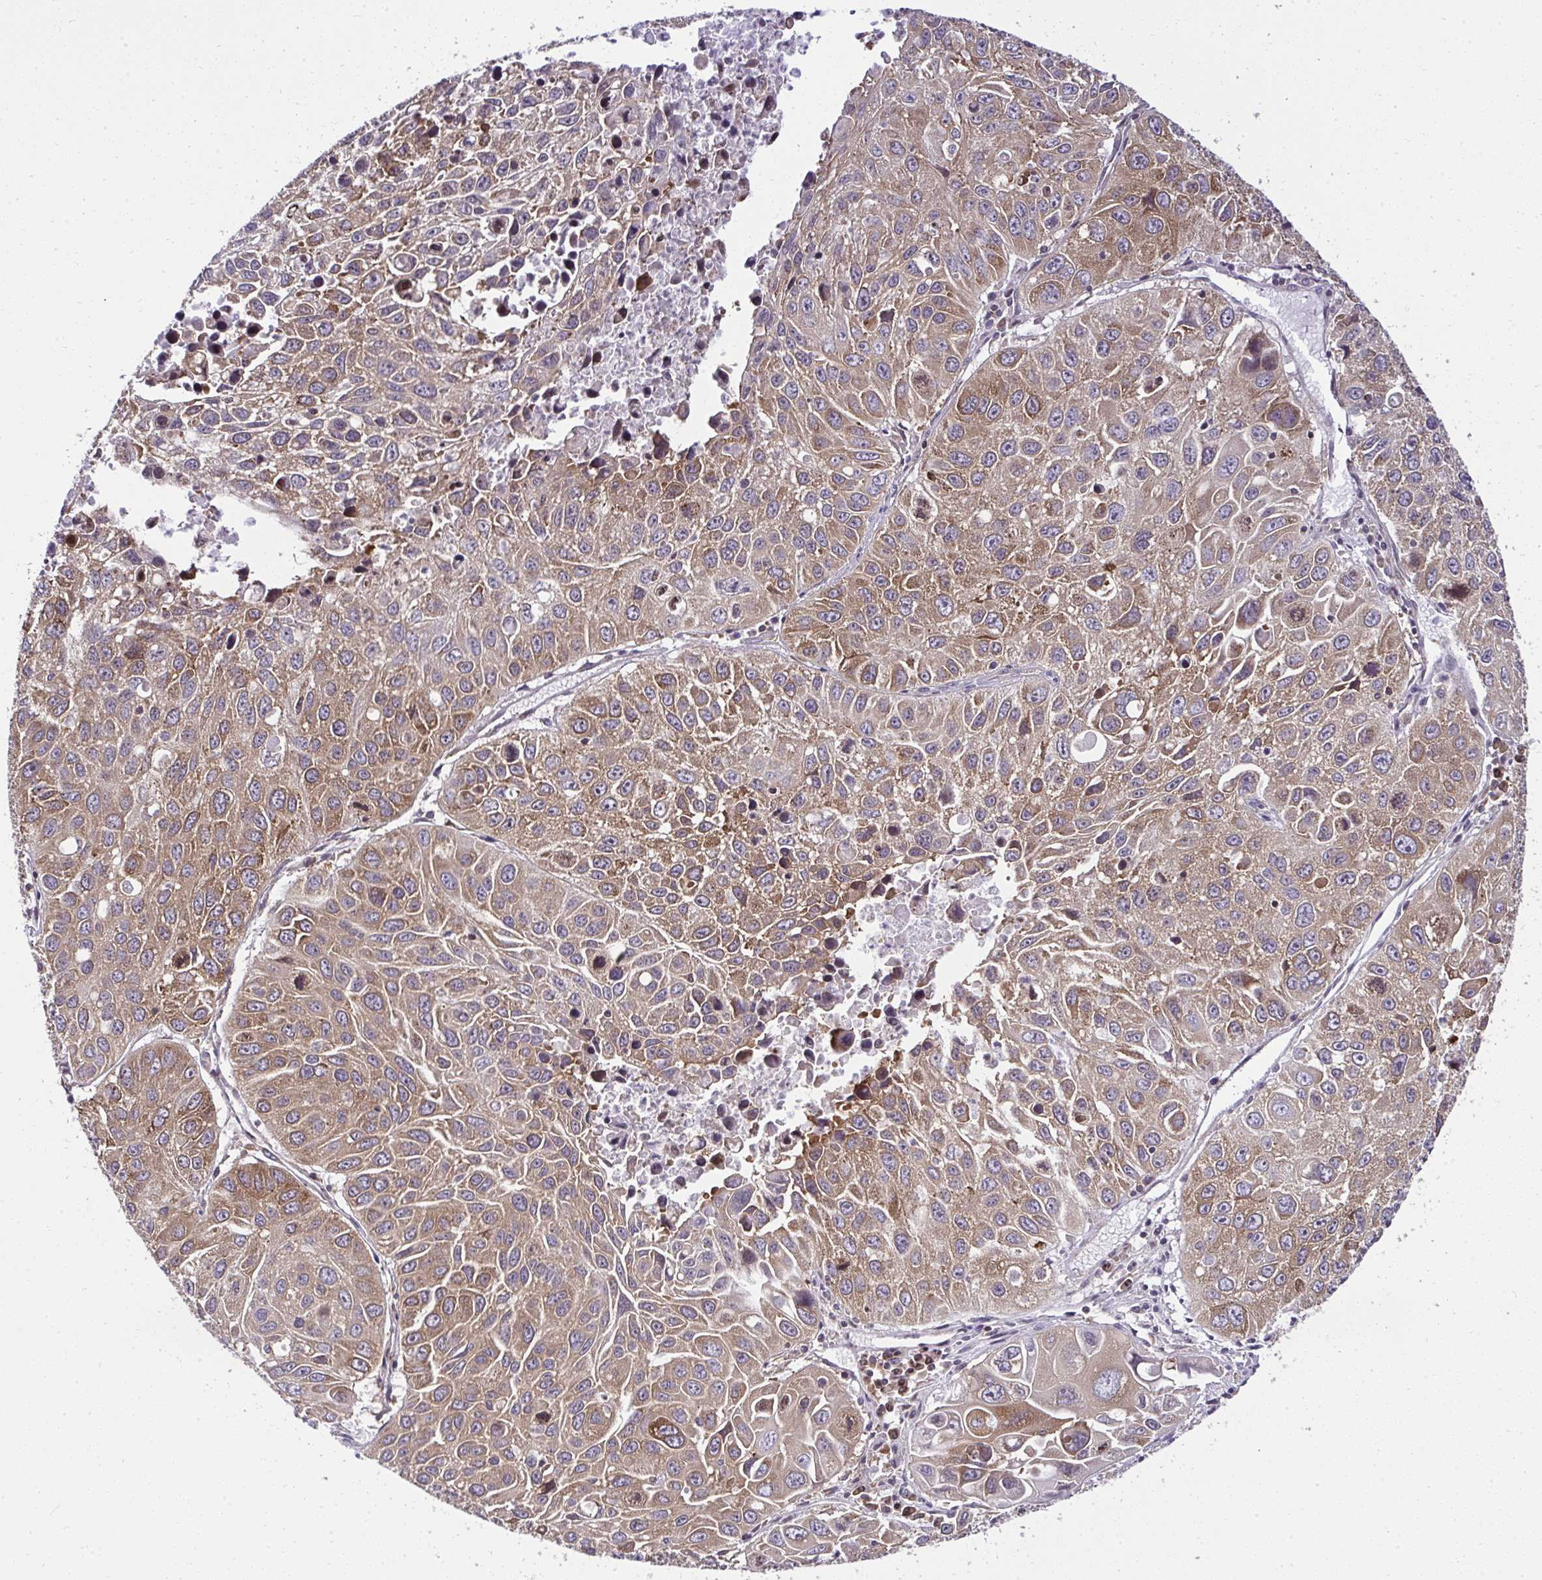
{"staining": {"intensity": "moderate", "quantity": ">75%", "location": "cytoplasmic/membranous"}, "tissue": "lung cancer", "cell_type": "Tumor cells", "image_type": "cancer", "snomed": [{"axis": "morphology", "description": "Squamous cell carcinoma, NOS"}, {"axis": "topography", "description": "Lung"}], "caption": "Squamous cell carcinoma (lung) stained with IHC exhibits moderate cytoplasmic/membranous staining in about >75% of tumor cells. (DAB = brown stain, brightfield microscopy at high magnification).", "gene": "RPS7", "patient": {"sex": "female", "age": 61}}